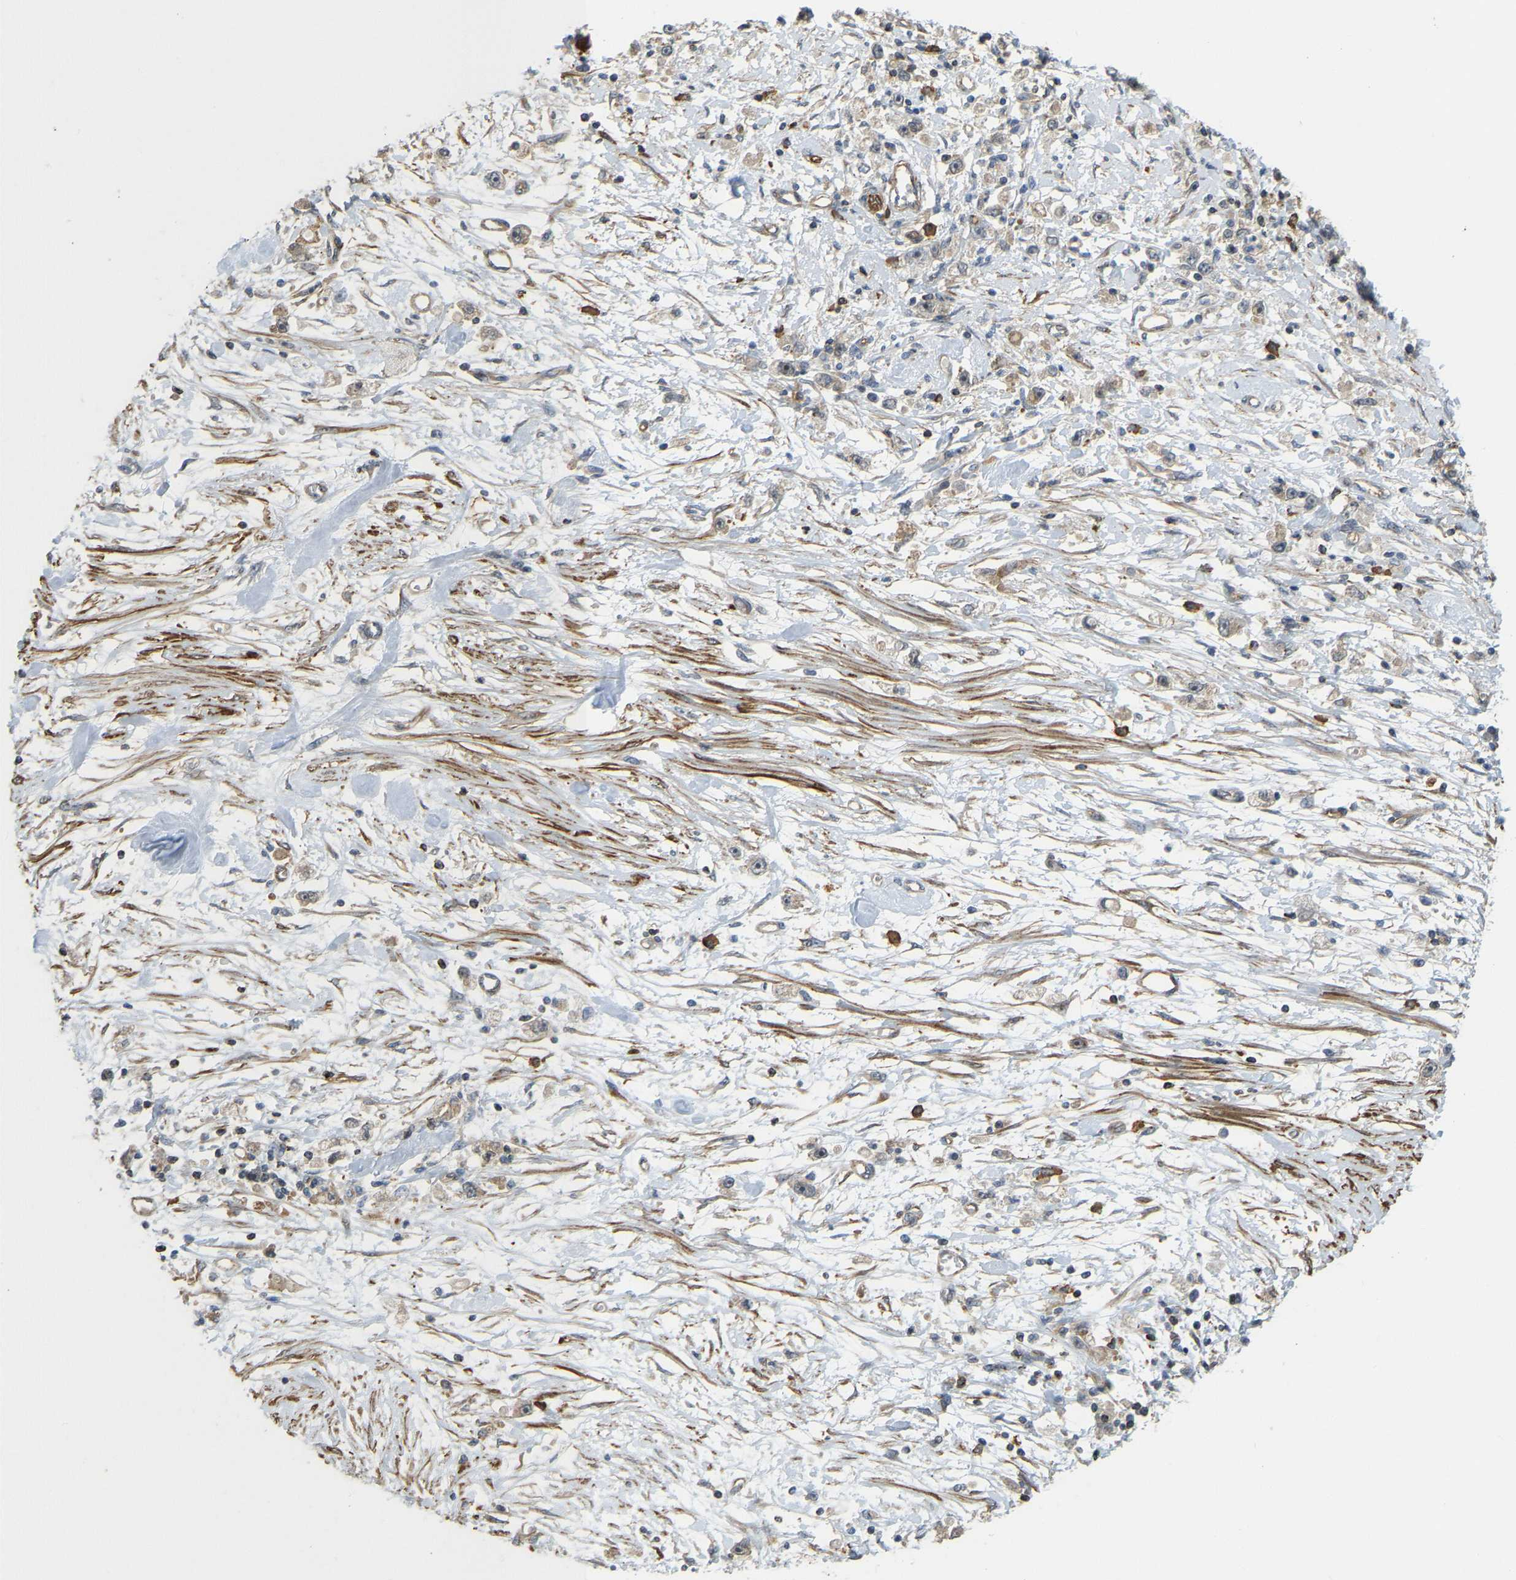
{"staining": {"intensity": "weak", "quantity": "25%-75%", "location": "cytoplasmic/membranous"}, "tissue": "stomach cancer", "cell_type": "Tumor cells", "image_type": "cancer", "snomed": [{"axis": "morphology", "description": "Adenocarcinoma, NOS"}, {"axis": "topography", "description": "Stomach"}], "caption": "Stomach adenocarcinoma stained with DAB immunohistochemistry (IHC) demonstrates low levels of weak cytoplasmic/membranous expression in about 25%-75% of tumor cells.", "gene": "KIAA1671", "patient": {"sex": "female", "age": 59}}